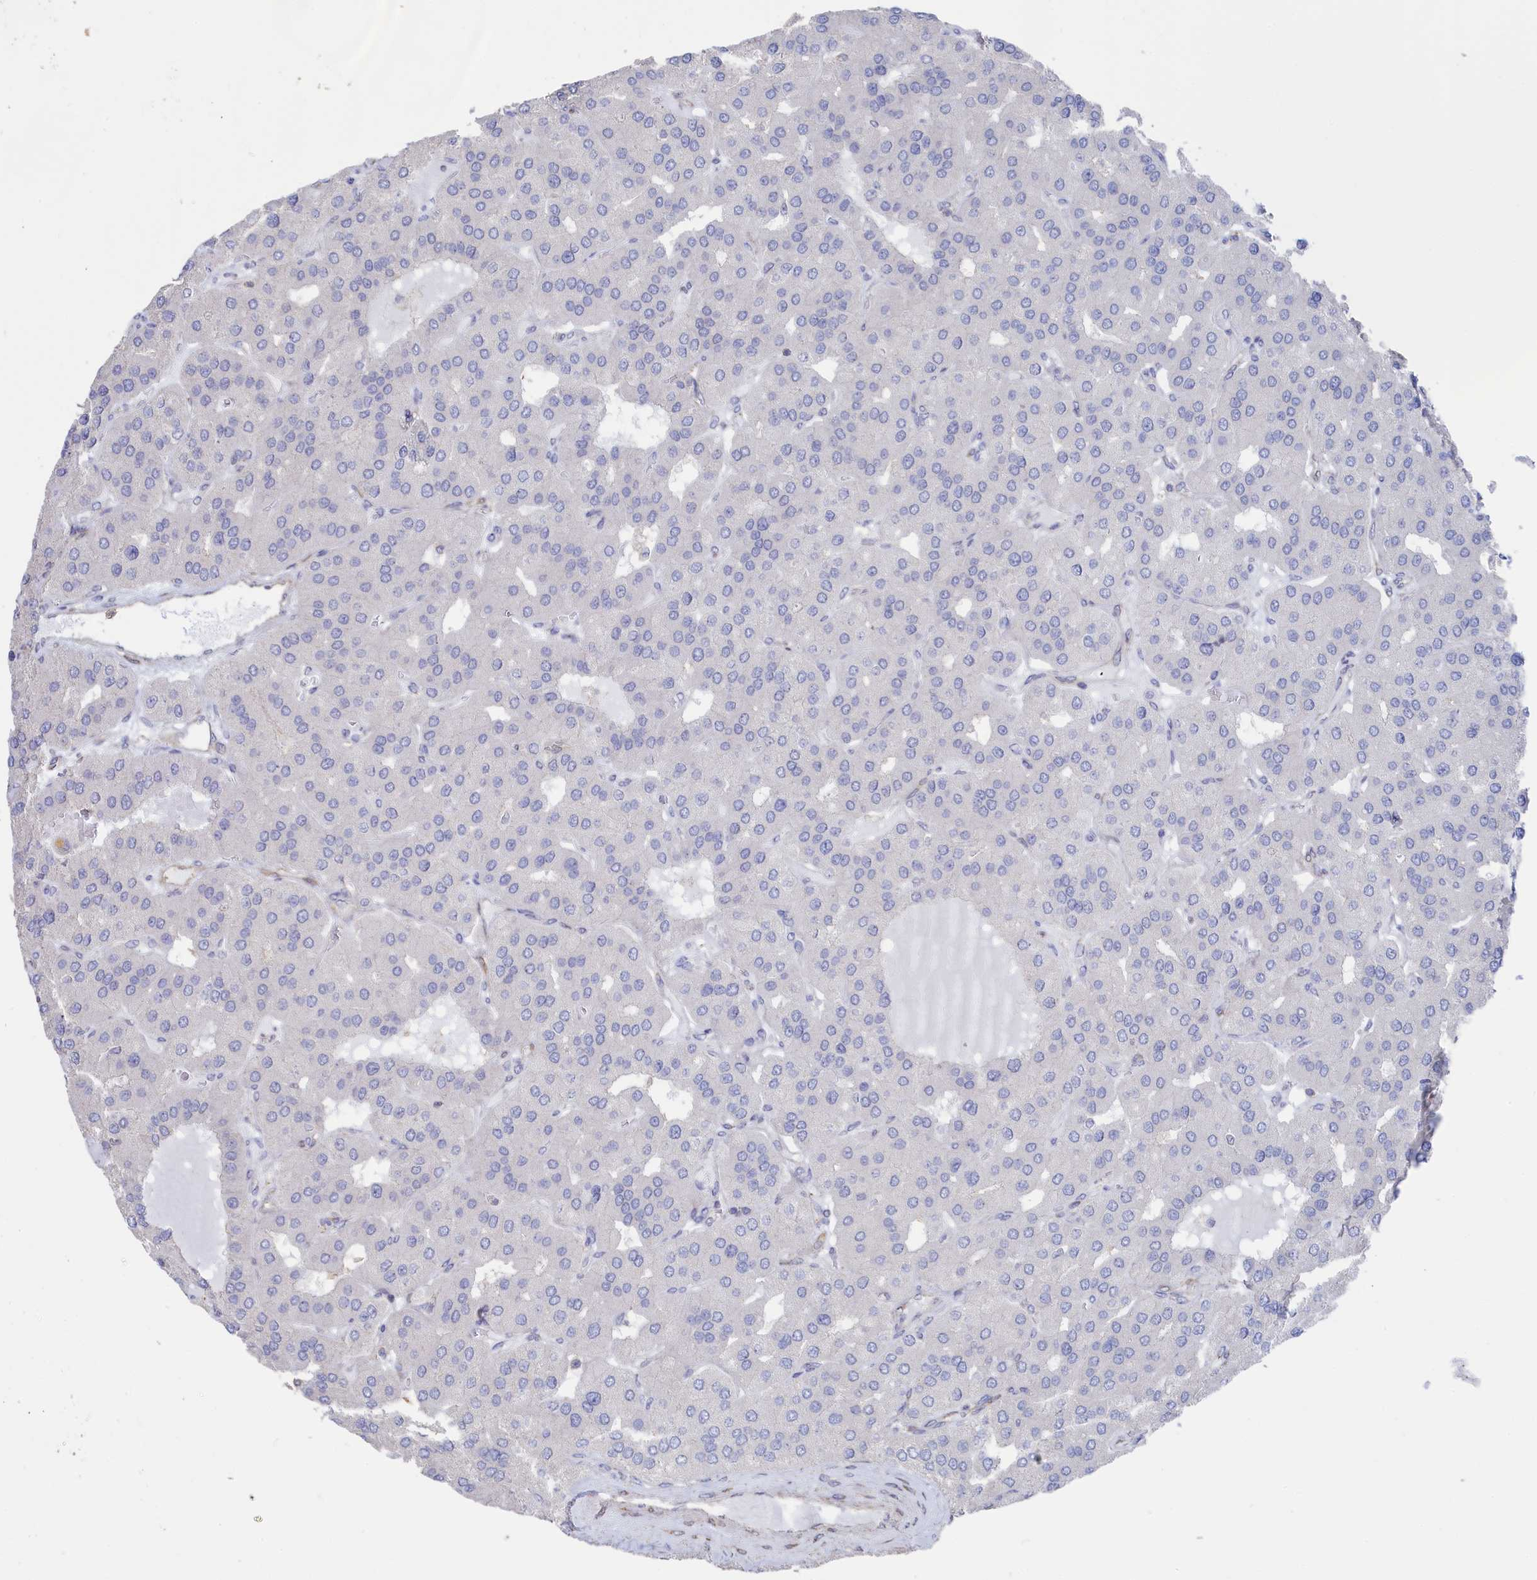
{"staining": {"intensity": "negative", "quantity": "none", "location": "none"}, "tissue": "parathyroid gland", "cell_type": "Glandular cells", "image_type": "normal", "snomed": [{"axis": "morphology", "description": "Normal tissue, NOS"}, {"axis": "morphology", "description": "Adenoma, NOS"}, {"axis": "topography", "description": "Parathyroid gland"}], "caption": "An IHC photomicrograph of normal parathyroid gland is shown. There is no staining in glandular cells of parathyroid gland. (Stains: DAB IHC with hematoxylin counter stain, Microscopy: brightfield microscopy at high magnification).", "gene": "SEMG2", "patient": {"sex": "female", "age": 86}}